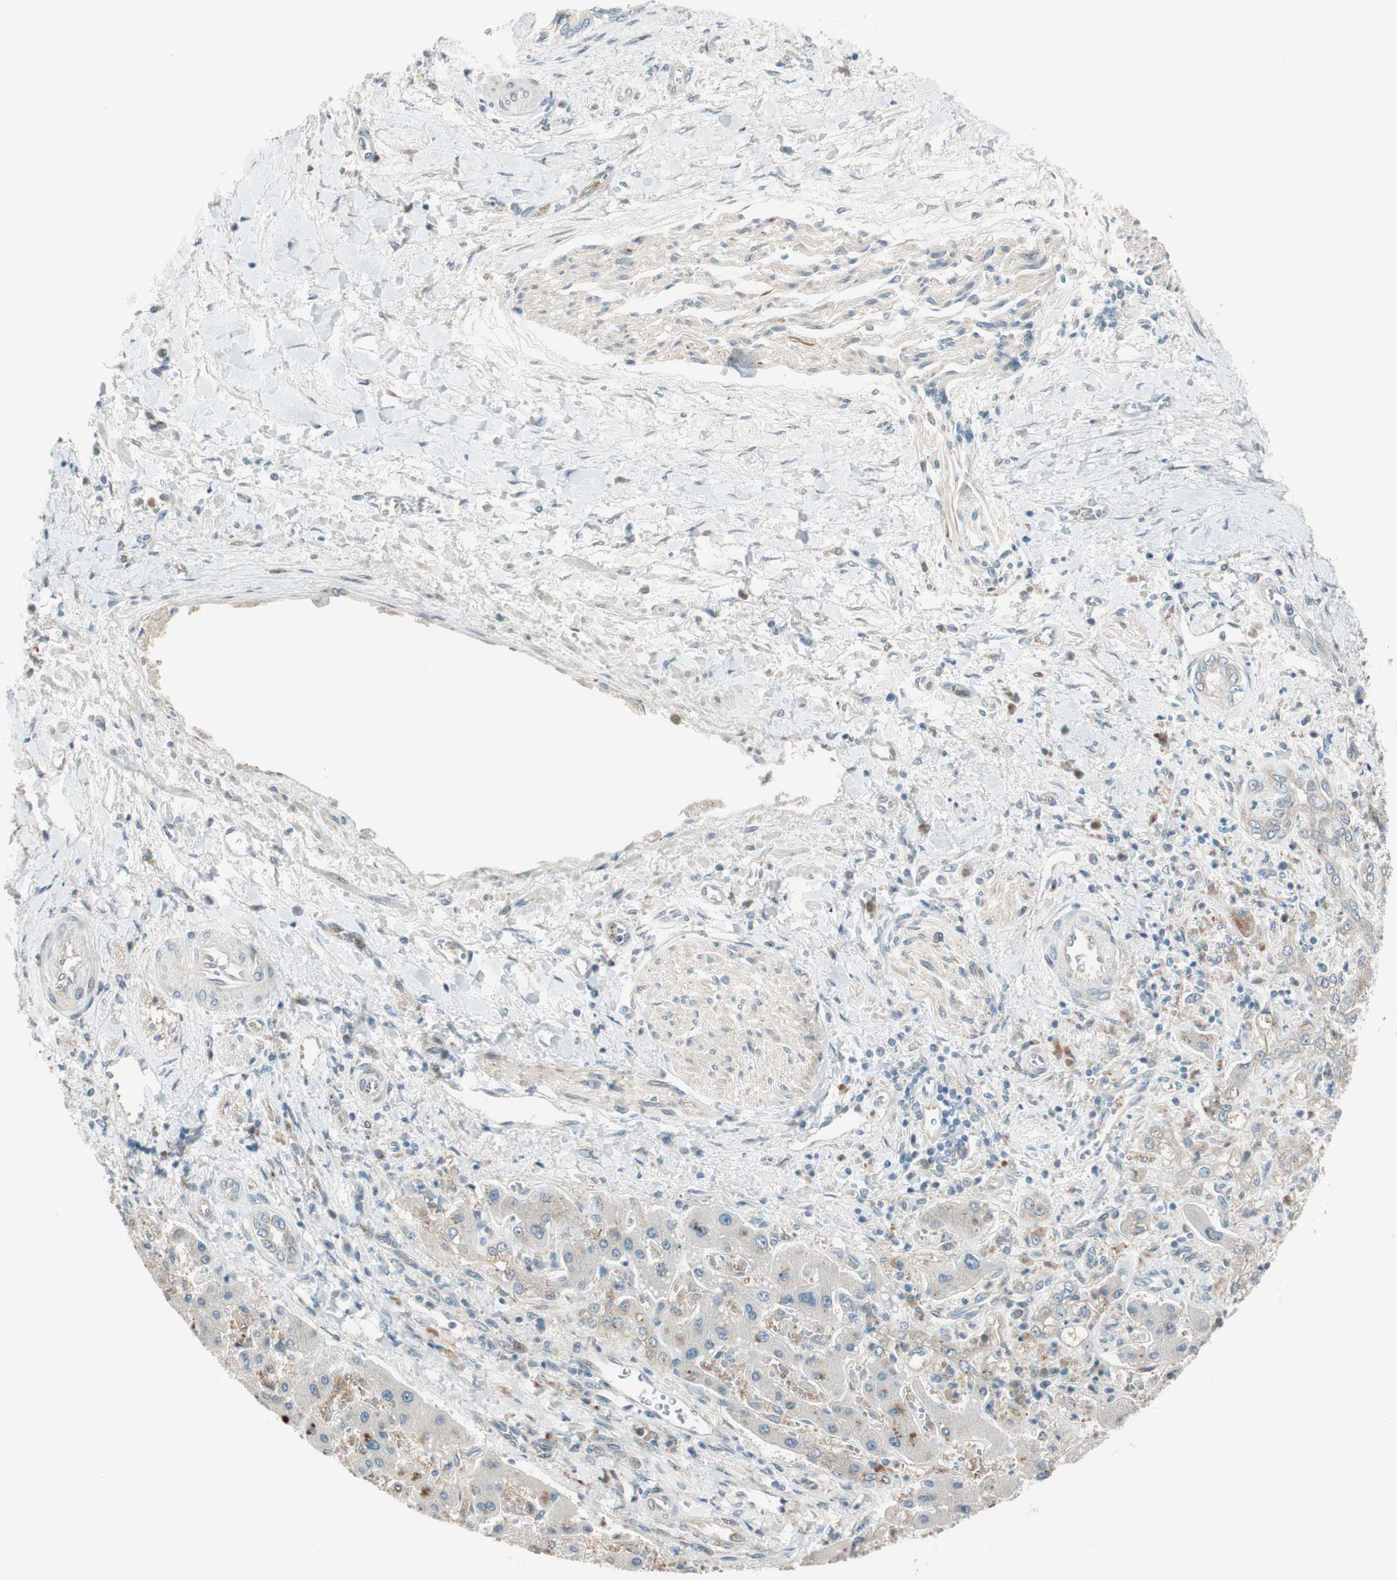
{"staining": {"intensity": "weak", "quantity": "25%-75%", "location": "cytoplasmic/membranous"}, "tissue": "liver cancer", "cell_type": "Tumor cells", "image_type": "cancer", "snomed": [{"axis": "morphology", "description": "Cholangiocarcinoma"}, {"axis": "topography", "description": "Liver"}], "caption": "Immunohistochemical staining of liver cancer (cholangiocarcinoma) displays weak cytoplasmic/membranous protein positivity in approximately 25%-75% of tumor cells.", "gene": "CGRRF1", "patient": {"sex": "male", "age": 50}}